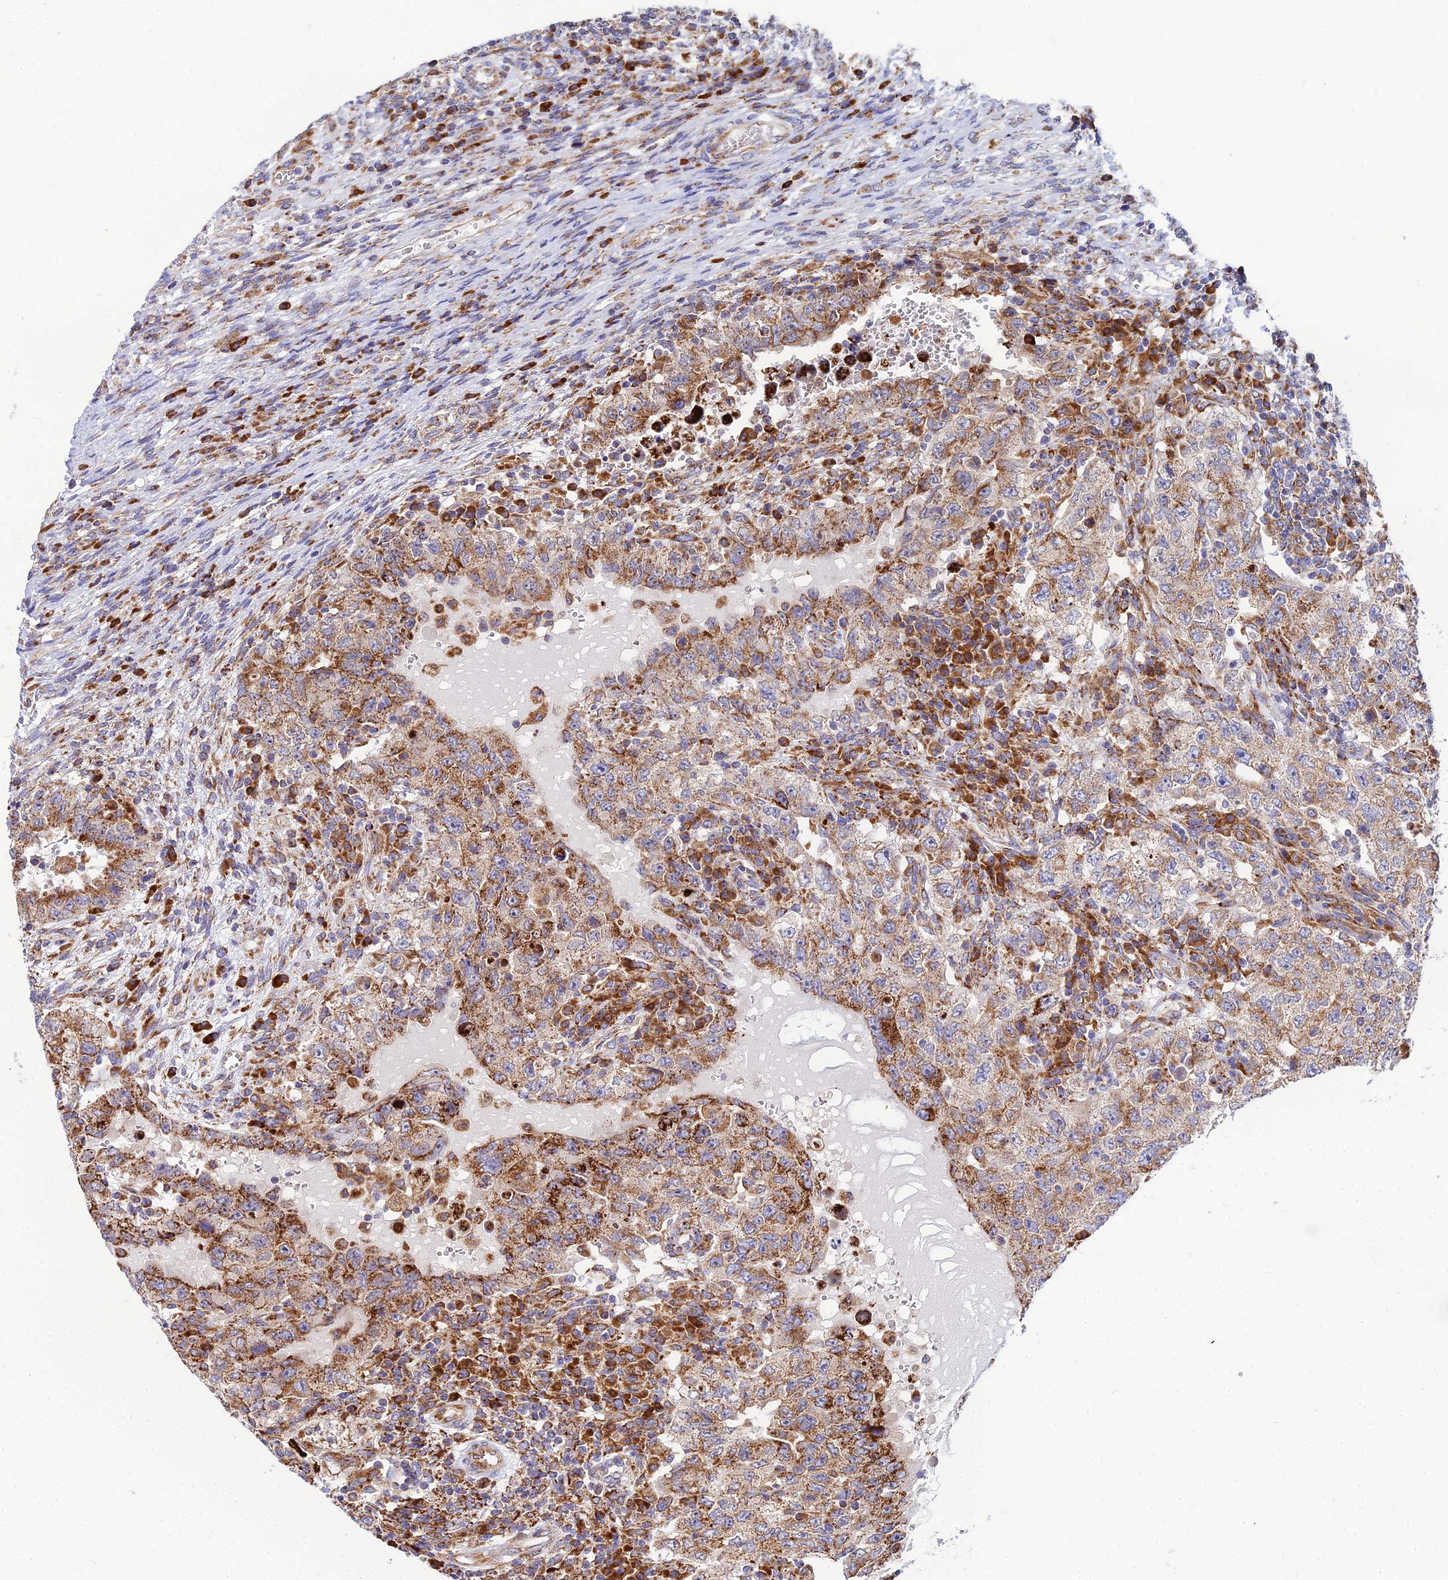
{"staining": {"intensity": "moderate", "quantity": ">75%", "location": "cytoplasmic/membranous"}, "tissue": "testis cancer", "cell_type": "Tumor cells", "image_type": "cancer", "snomed": [{"axis": "morphology", "description": "Carcinoma, Embryonal, NOS"}, {"axis": "topography", "description": "Testis"}], "caption": "Embryonal carcinoma (testis) stained with DAB (3,3'-diaminobenzidine) immunohistochemistry shows medium levels of moderate cytoplasmic/membranous staining in about >75% of tumor cells.", "gene": "CCT6B", "patient": {"sex": "male", "age": 26}}